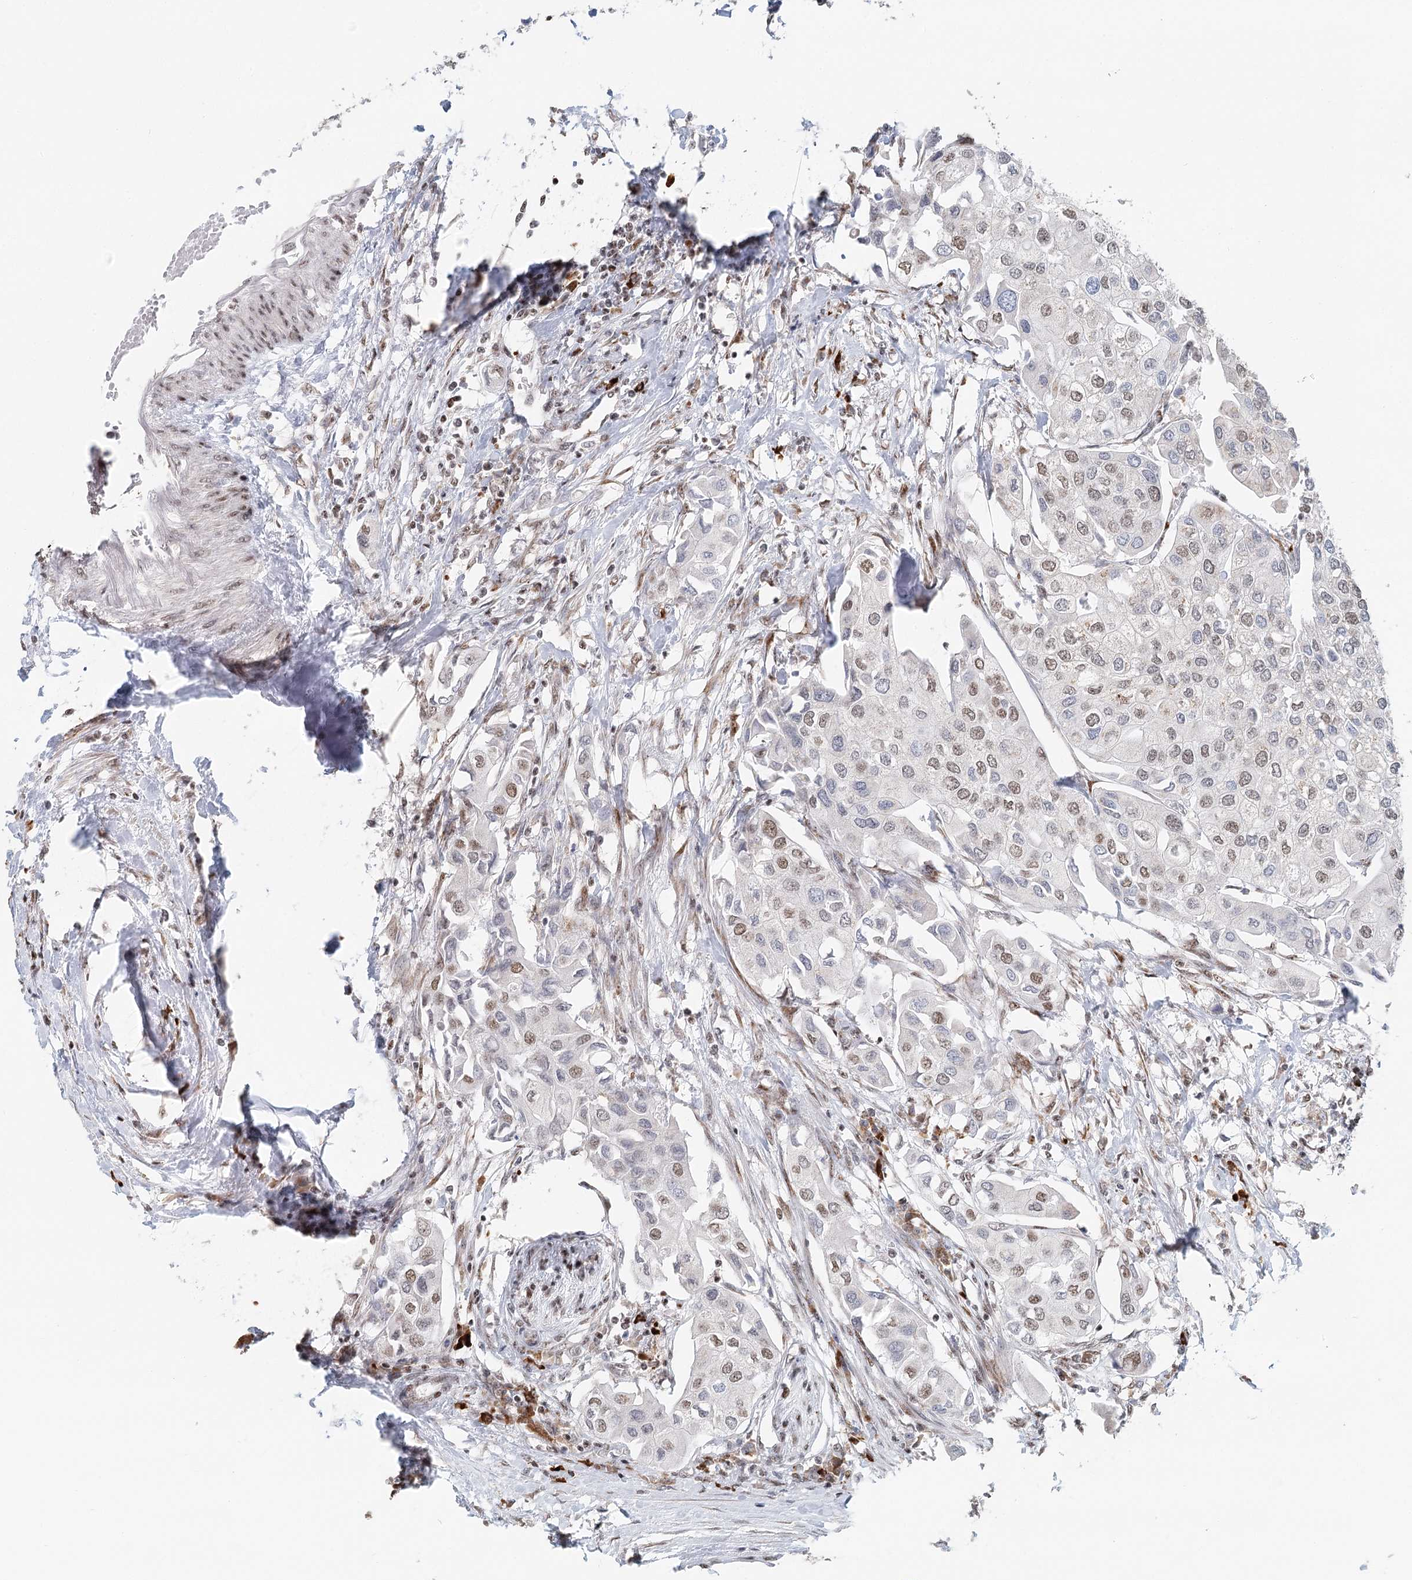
{"staining": {"intensity": "weak", "quantity": "25%-75%", "location": "nuclear"}, "tissue": "urothelial cancer", "cell_type": "Tumor cells", "image_type": "cancer", "snomed": [{"axis": "morphology", "description": "Urothelial carcinoma, High grade"}, {"axis": "topography", "description": "Urinary bladder"}], "caption": "Approximately 25%-75% of tumor cells in human urothelial cancer display weak nuclear protein staining as visualized by brown immunohistochemical staining.", "gene": "BNIP5", "patient": {"sex": "male", "age": 64}}